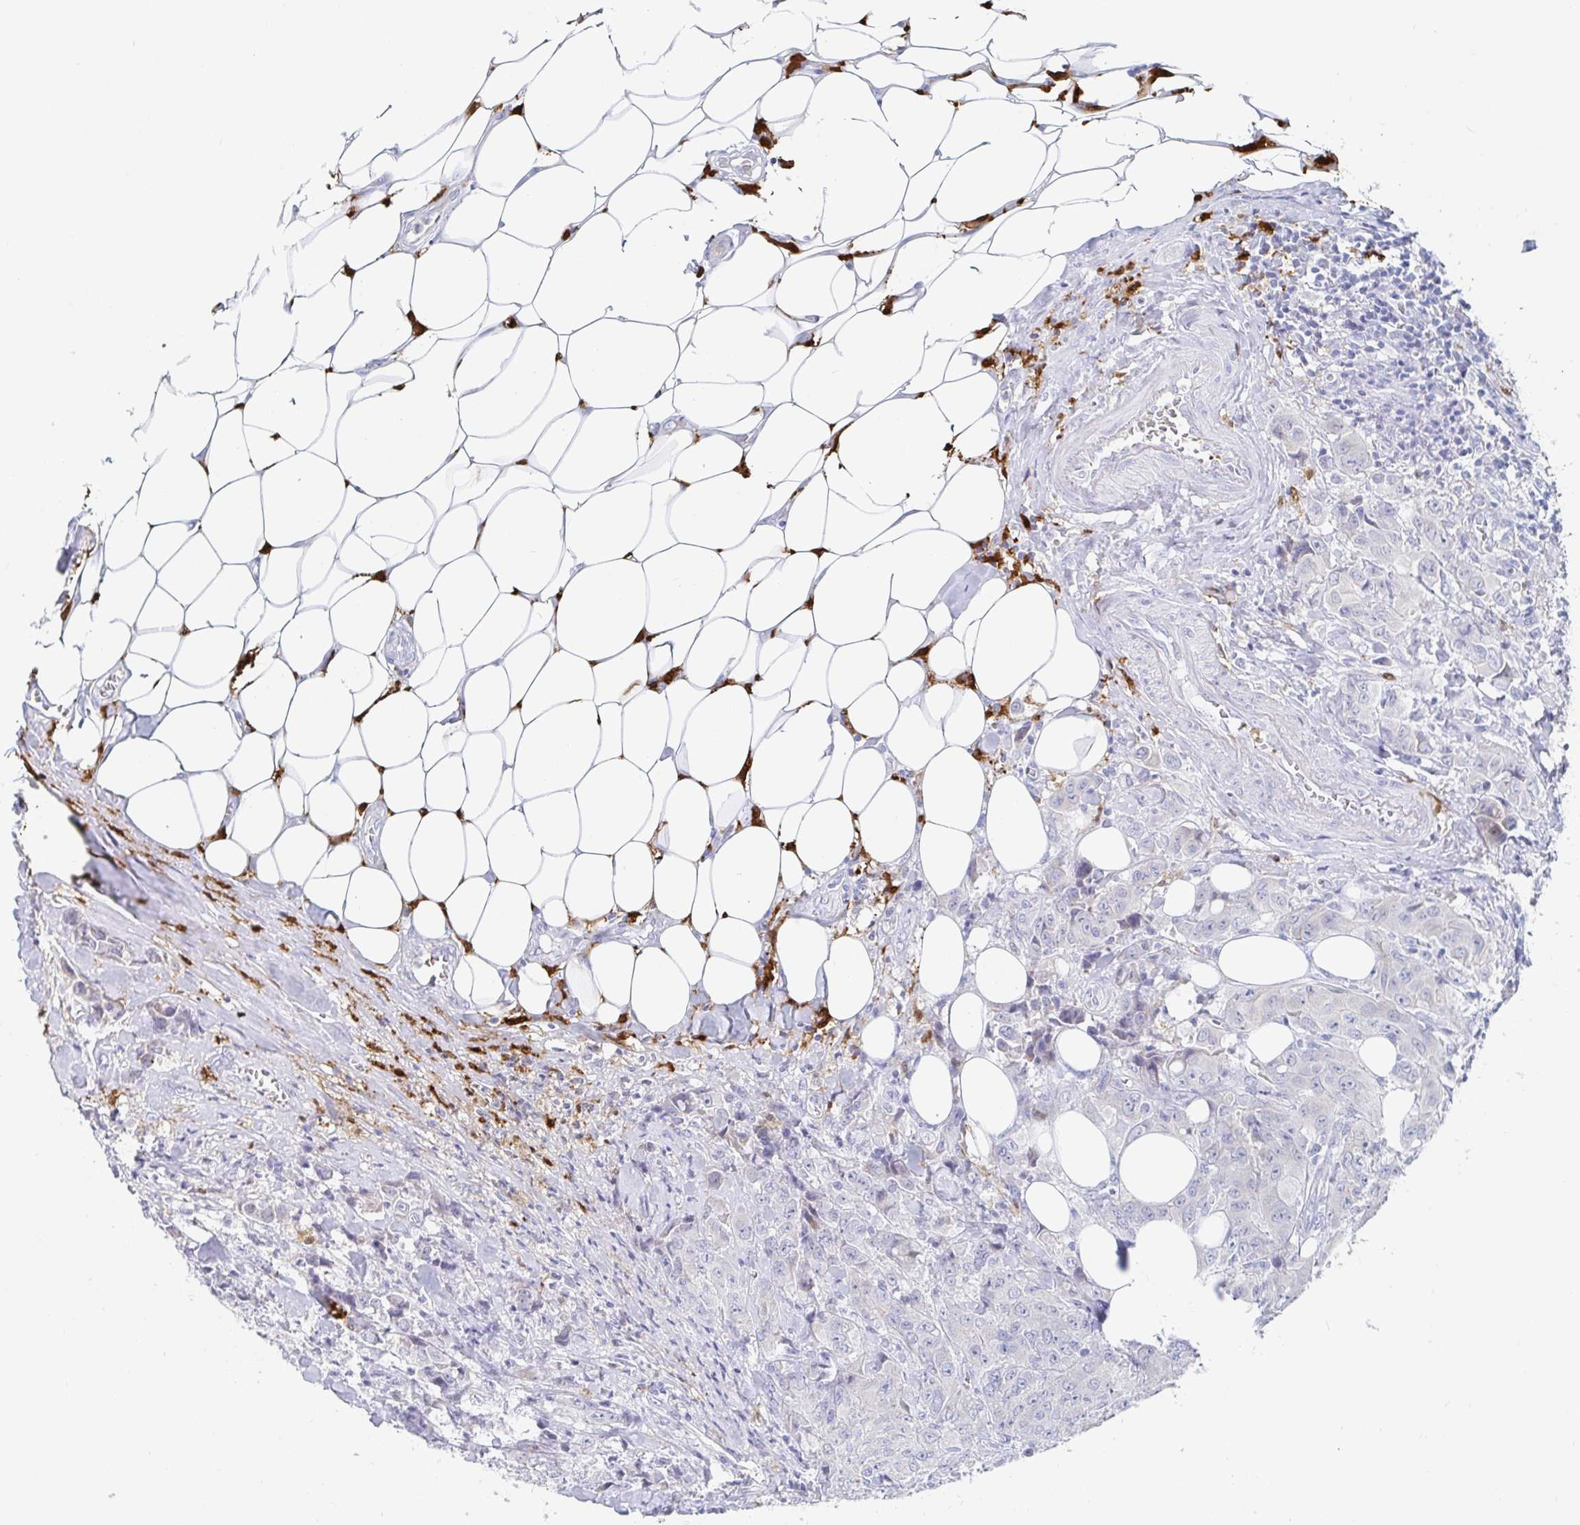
{"staining": {"intensity": "negative", "quantity": "none", "location": "none"}, "tissue": "breast cancer", "cell_type": "Tumor cells", "image_type": "cancer", "snomed": [{"axis": "morphology", "description": "Normal tissue, NOS"}, {"axis": "morphology", "description": "Duct carcinoma"}, {"axis": "topography", "description": "Breast"}], "caption": "Breast cancer (invasive ductal carcinoma) was stained to show a protein in brown. There is no significant expression in tumor cells.", "gene": "OR2A4", "patient": {"sex": "female", "age": 43}}